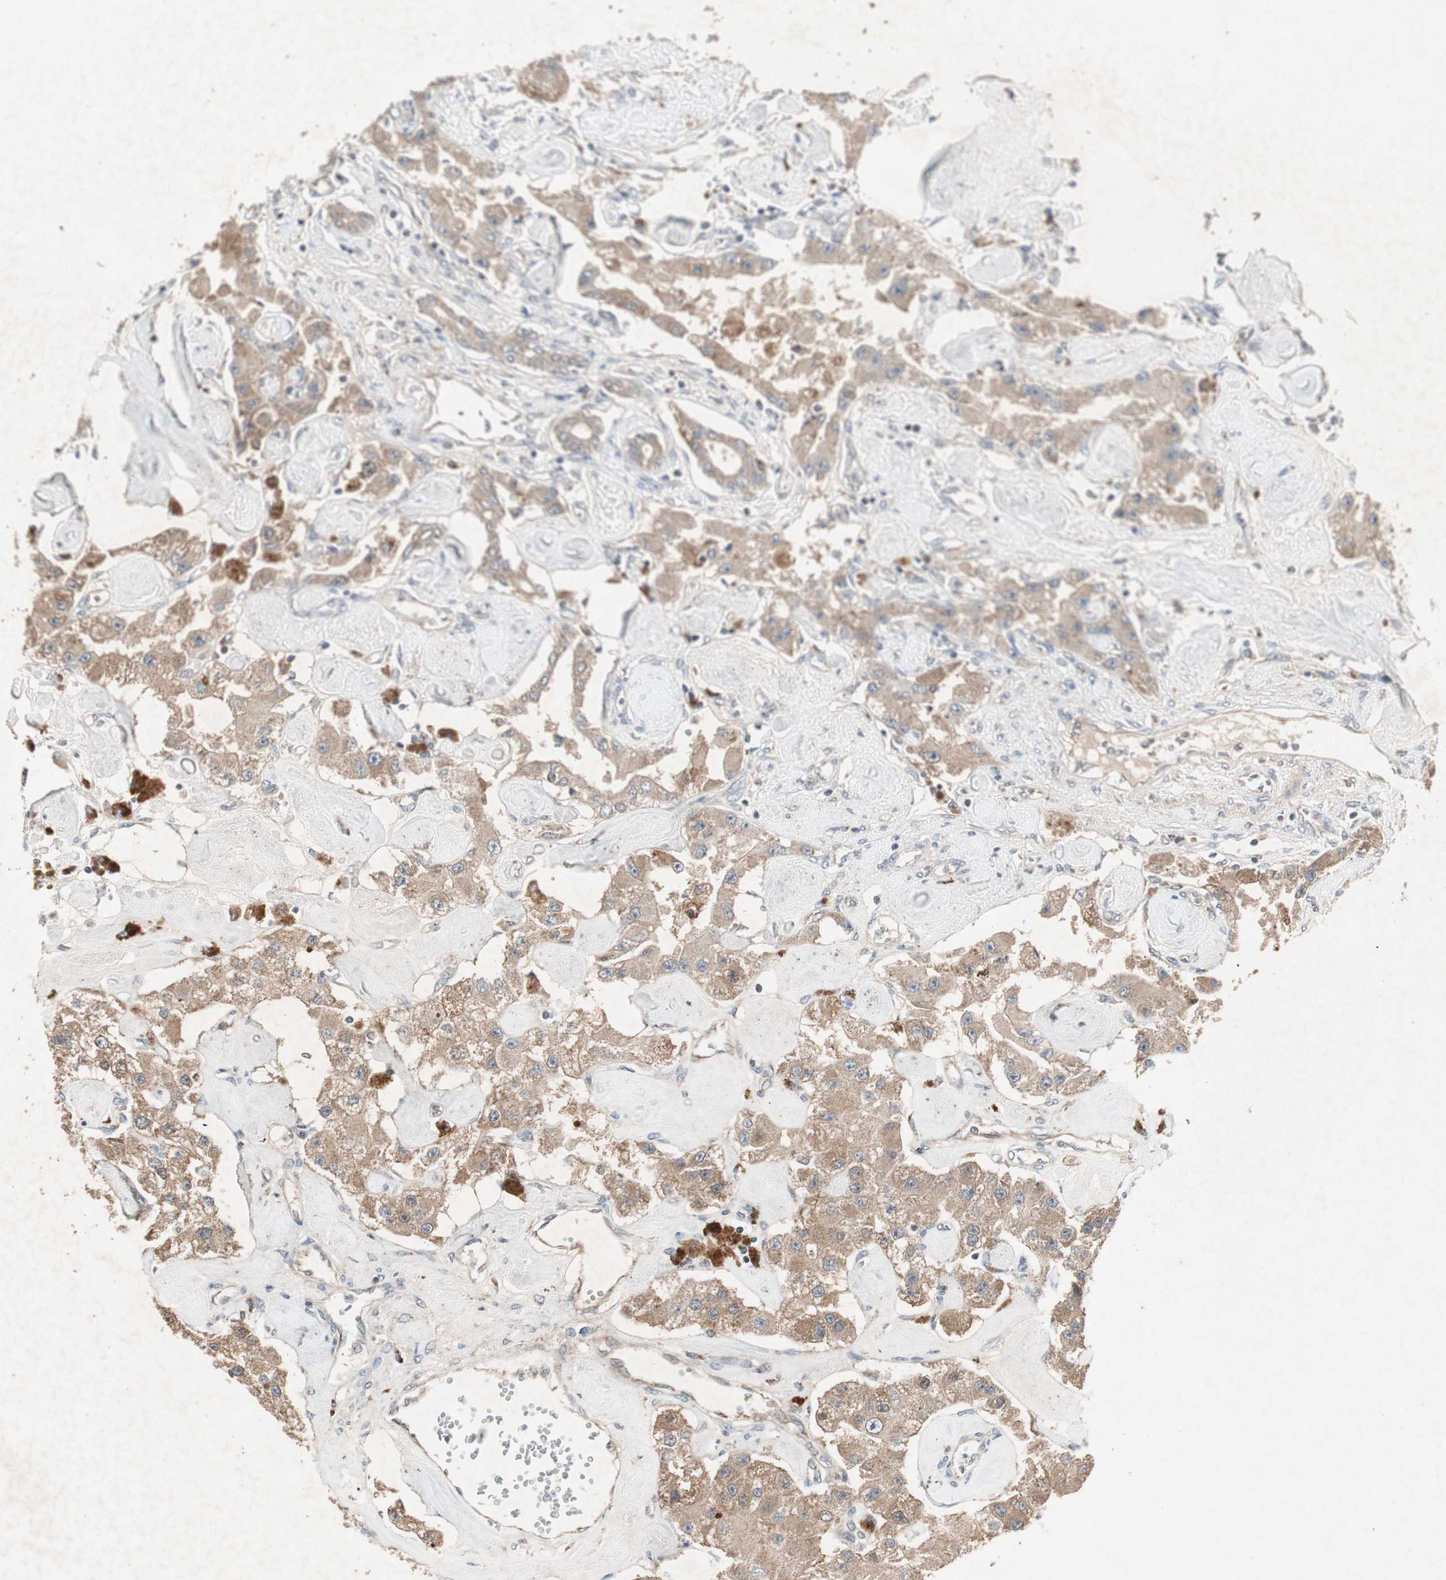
{"staining": {"intensity": "moderate", "quantity": ">75%", "location": "cytoplasmic/membranous"}, "tissue": "carcinoid", "cell_type": "Tumor cells", "image_type": "cancer", "snomed": [{"axis": "morphology", "description": "Carcinoid, malignant, NOS"}, {"axis": "topography", "description": "Pancreas"}], "caption": "IHC of carcinoid (malignant) shows medium levels of moderate cytoplasmic/membranous staining in approximately >75% of tumor cells.", "gene": "JMJD7-PLA2G4B", "patient": {"sex": "male", "age": 41}}